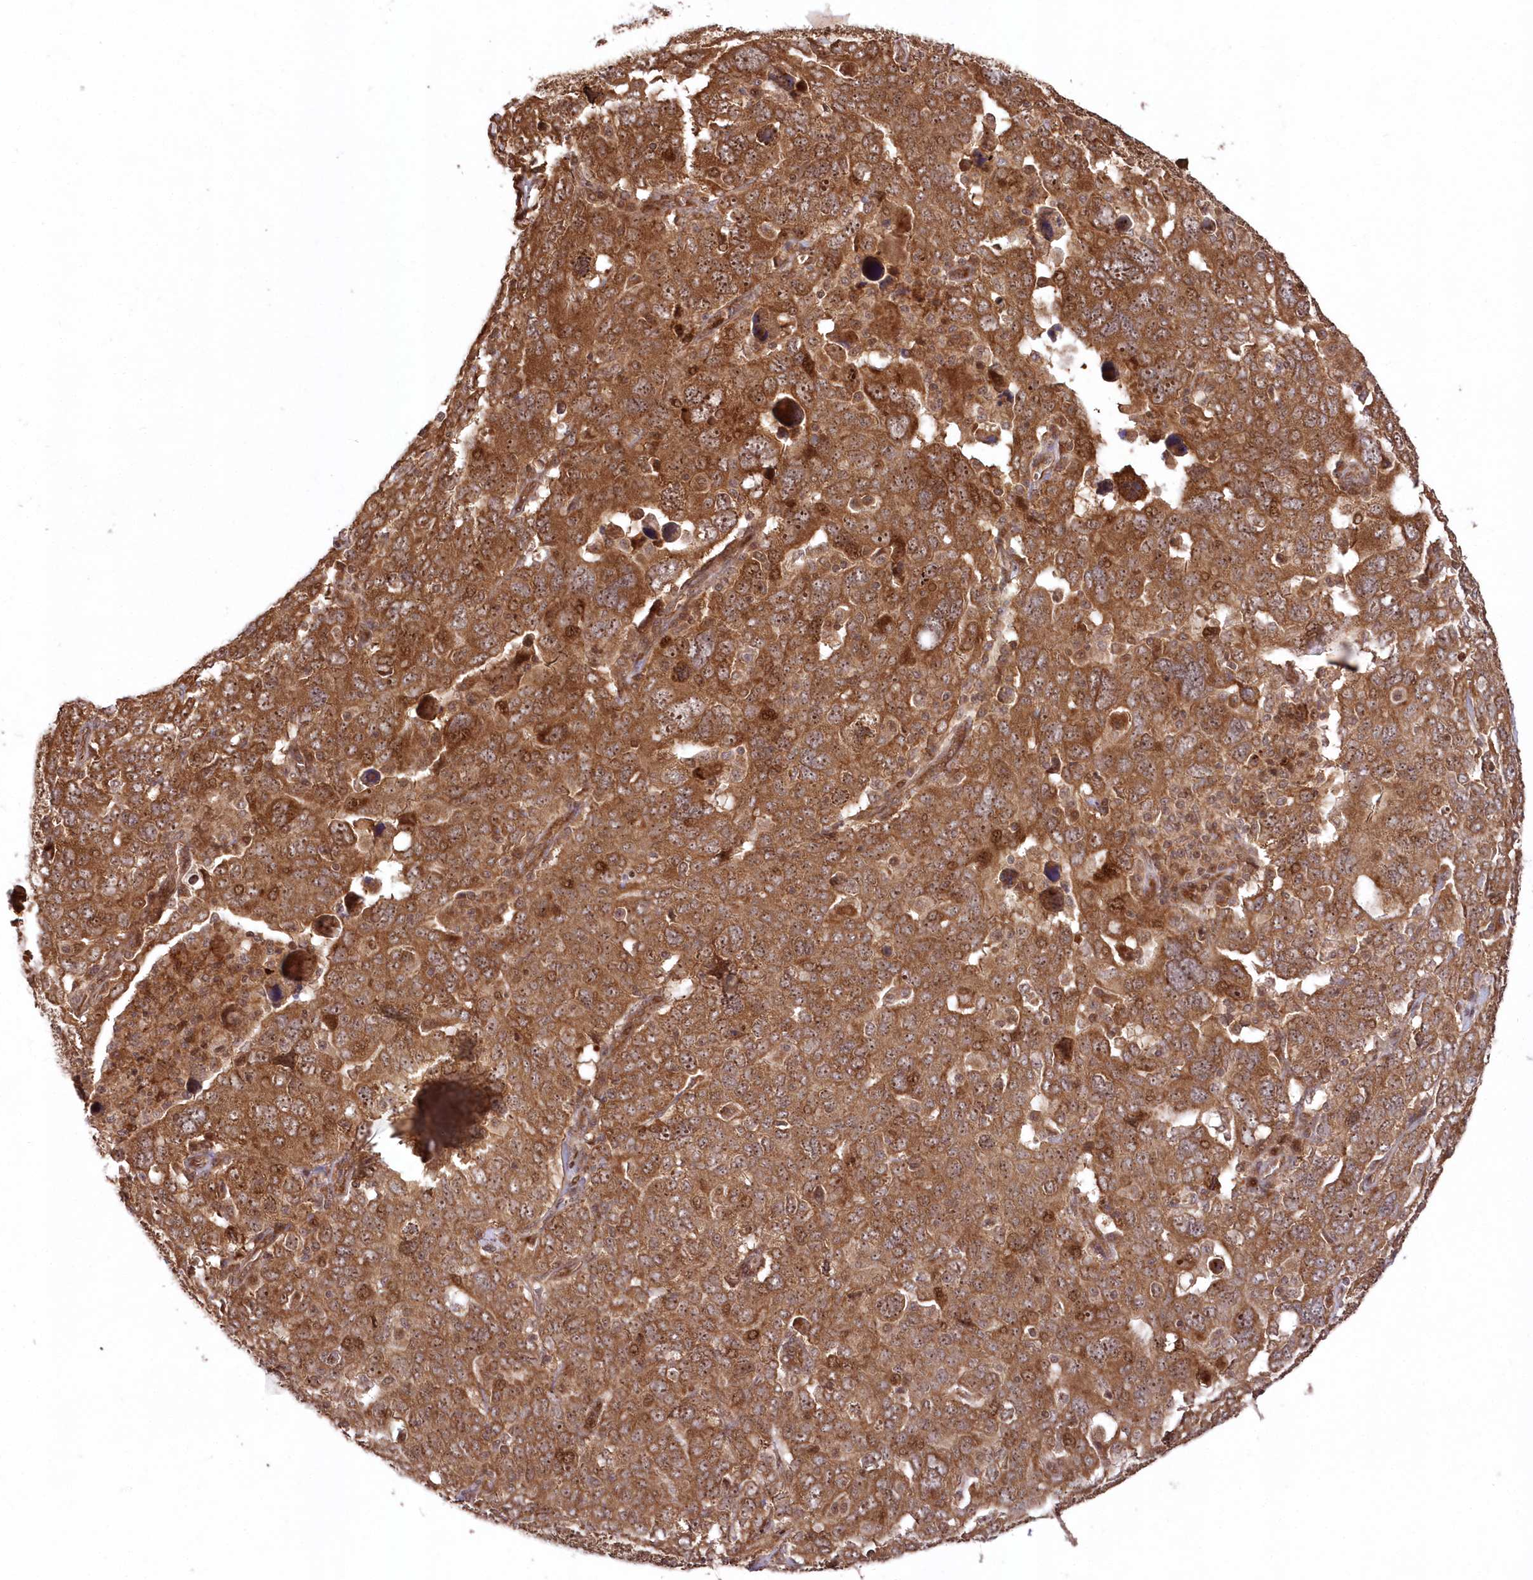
{"staining": {"intensity": "moderate", "quantity": ">75%", "location": "cytoplasmic/membranous,nuclear"}, "tissue": "ovarian cancer", "cell_type": "Tumor cells", "image_type": "cancer", "snomed": [{"axis": "morphology", "description": "Carcinoma, endometroid"}, {"axis": "topography", "description": "Ovary"}], "caption": "Ovarian cancer stained with DAB immunohistochemistry exhibits medium levels of moderate cytoplasmic/membranous and nuclear positivity in approximately >75% of tumor cells.", "gene": "SERINC1", "patient": {"sex": "female", "age": 62}}